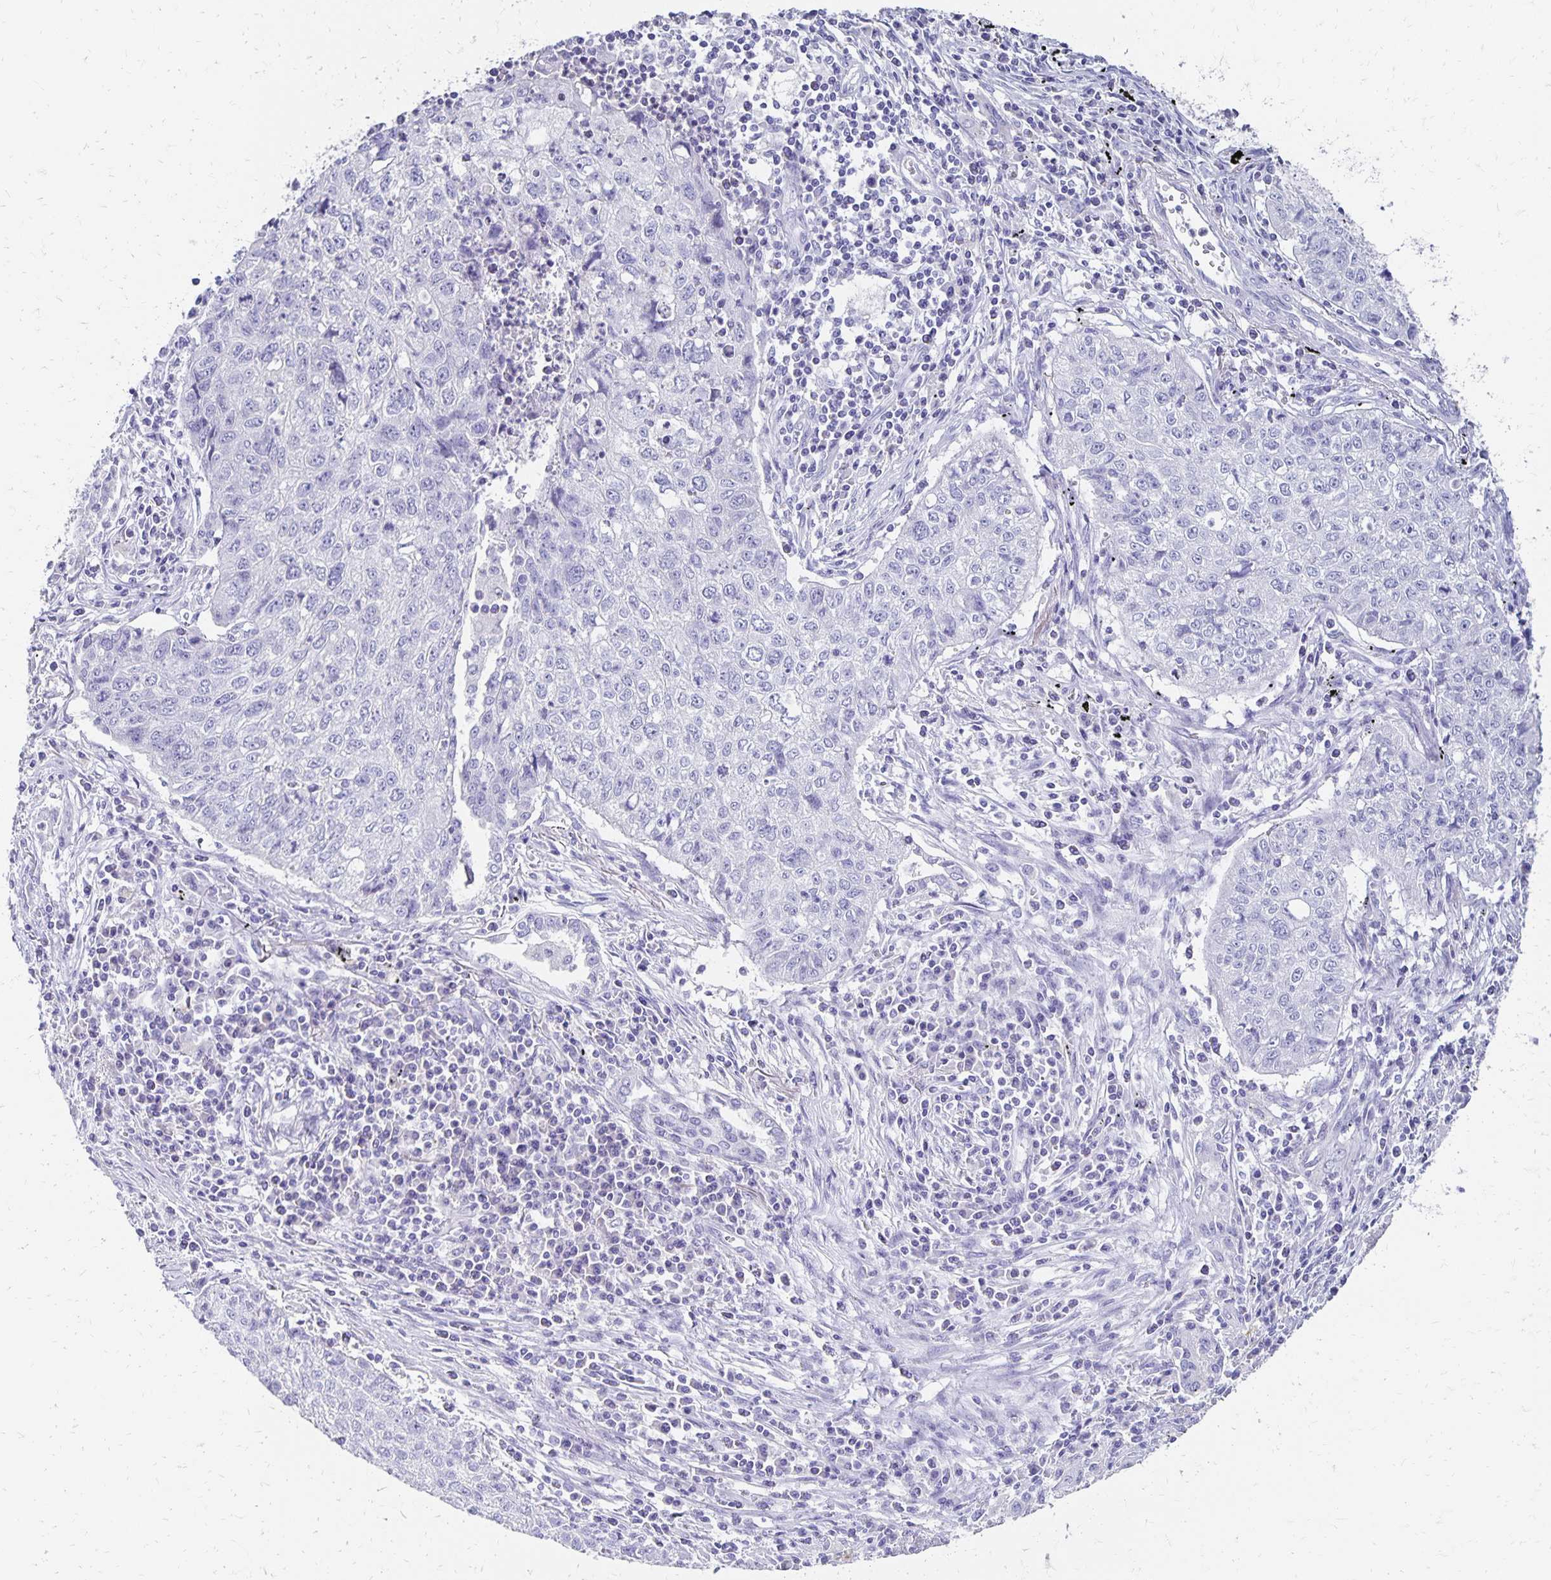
{"staining": {"intensity": "negative", "quantity": "none", "location": "none"}, "tissue": "lung cancer", "cell_type": "Tumor cells", "image_type": "cancer", "snomed": [{"axis": "morphology", "description": "Normal morphology"}, {"axis": "morphology", "description": "Aneuploidy"}, {"axis": "morphology", "description": "Squamous cell carcinoma, NOS"}, {"axis": "topography", "description": "Lymph node"}, {"axis": "topography", "description": "Lung"}], "caption": "Lung squamous cell carcinoma was stained to show a protein in brown. There is no significant positivity in tumor cells.", "gene": "DYNLT4", "patient": {"sex": "female", "age": 76}}